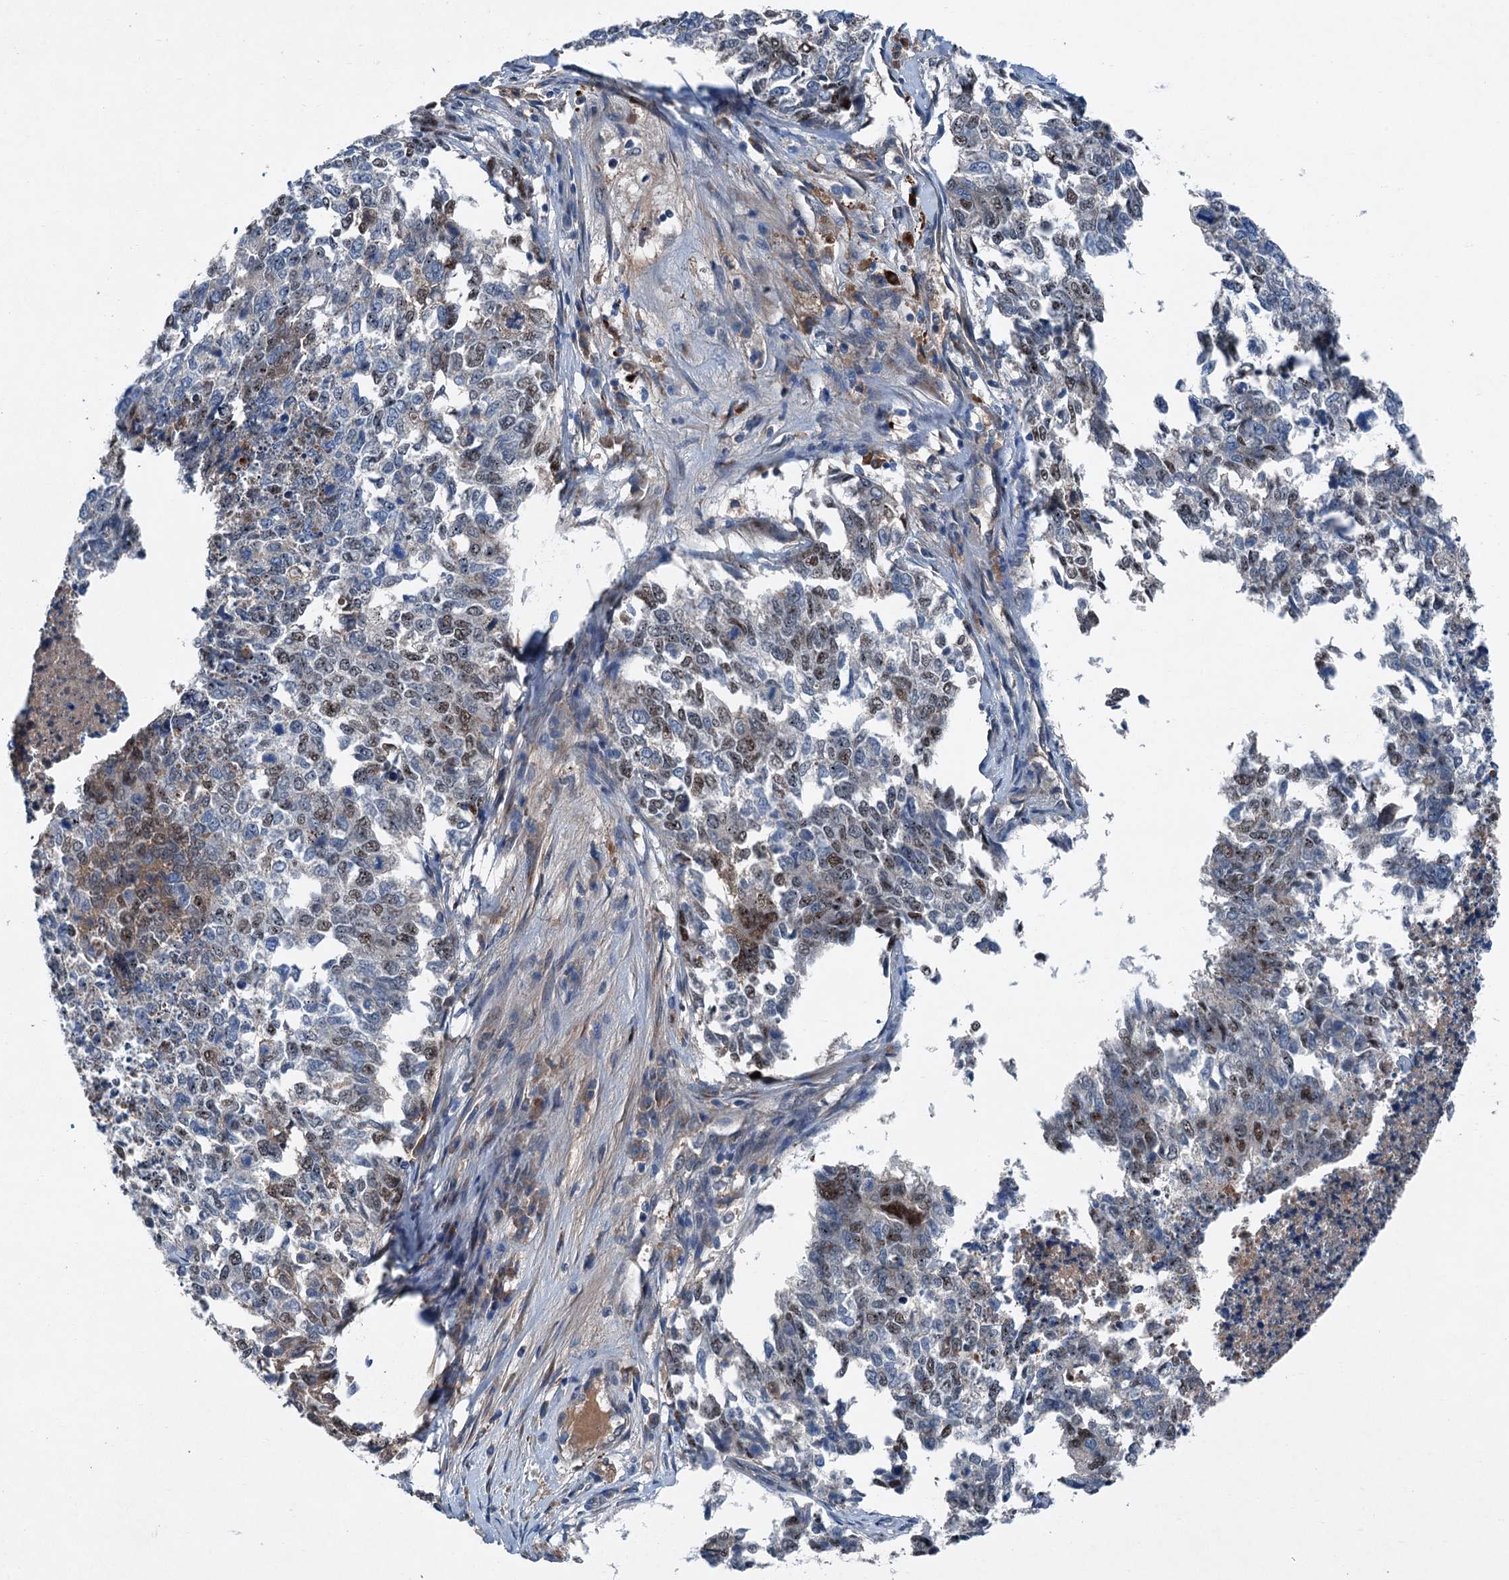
{"staining": {"intensity": "weak", "quantity": "25%-75%", "location": "nuclear"}, "tissue": "cervical cancer", "cell_type": "Tumor cells", "image_type": "cancer", "snomed": [{"axis": "morphology", "description": "Squamous cell carcinoma, NOS"}, {"axis": "topography", "description": "Cervix"}], "caption": "A photomicrograph showing weak nuclear positivity in approximately 25%-75% of tumor cells in cervical cancer (squamous cell carcinoma), as visualized by brown immunohistochemical staining.", "gene": "SLC2A10", "patient": {"sex": "female", "age": 63}}